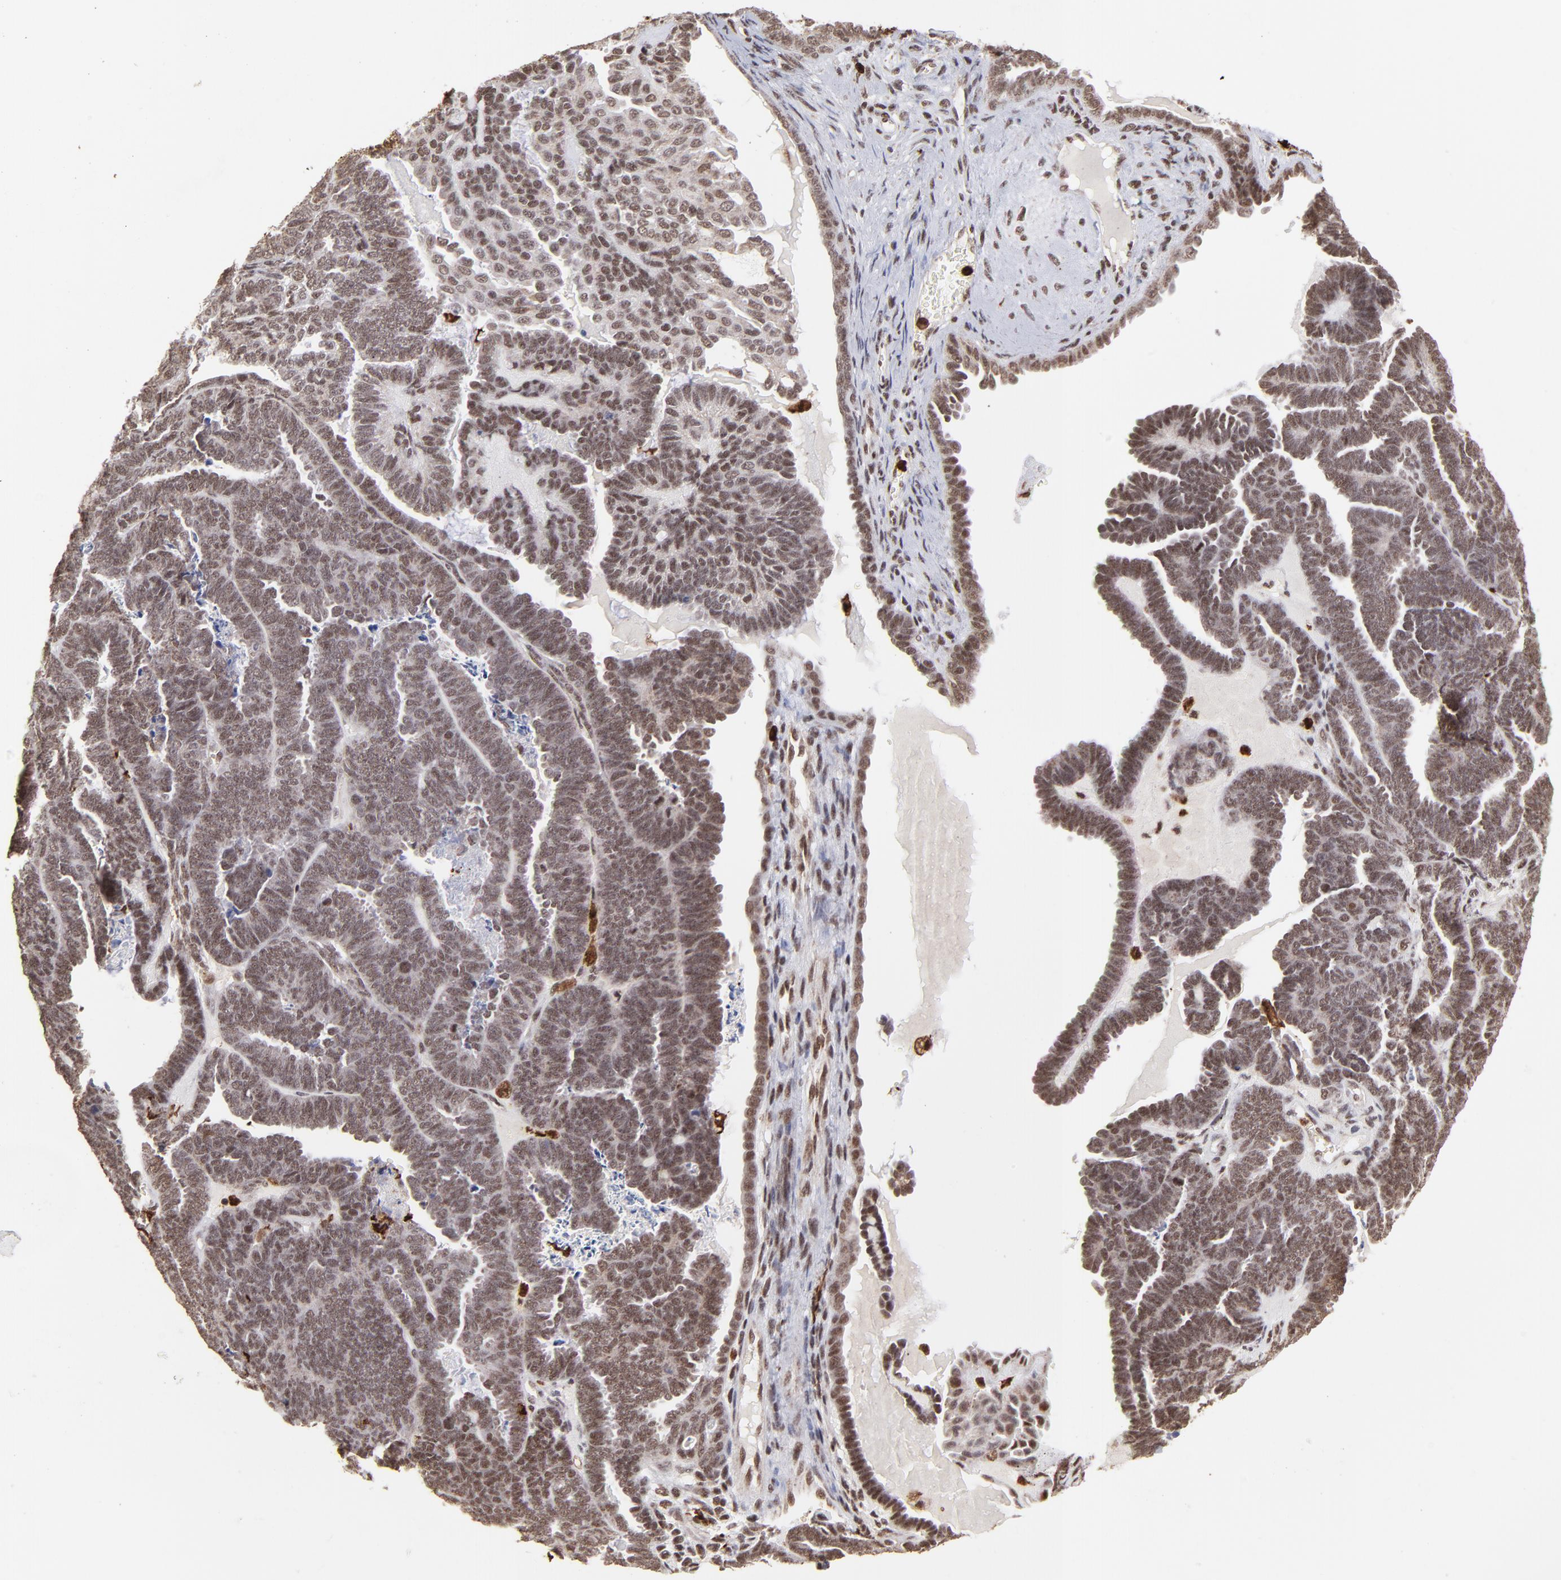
{"staining": {"intensity": "moderate", "quantity": ">75%", "location": "cytoplasmic/membranous,nuclear"}, "tissue": "endometrial cancer", "cell_type": "Tumor cells", "image_type": "cancer", "snomed": [{"axis": "morphology", "description": "Neoplasm, malignant, NOS"}, {"axis": "topography", "description": "Endometrium"}], "caption": "Tumor cells show medium levels of moderate cytoplasmic/membranous and nuclear positivity in about >75% of cells in endometrial cancer.", "gene": "ZFX", "patient": {"sex": "female", "age": 74}}